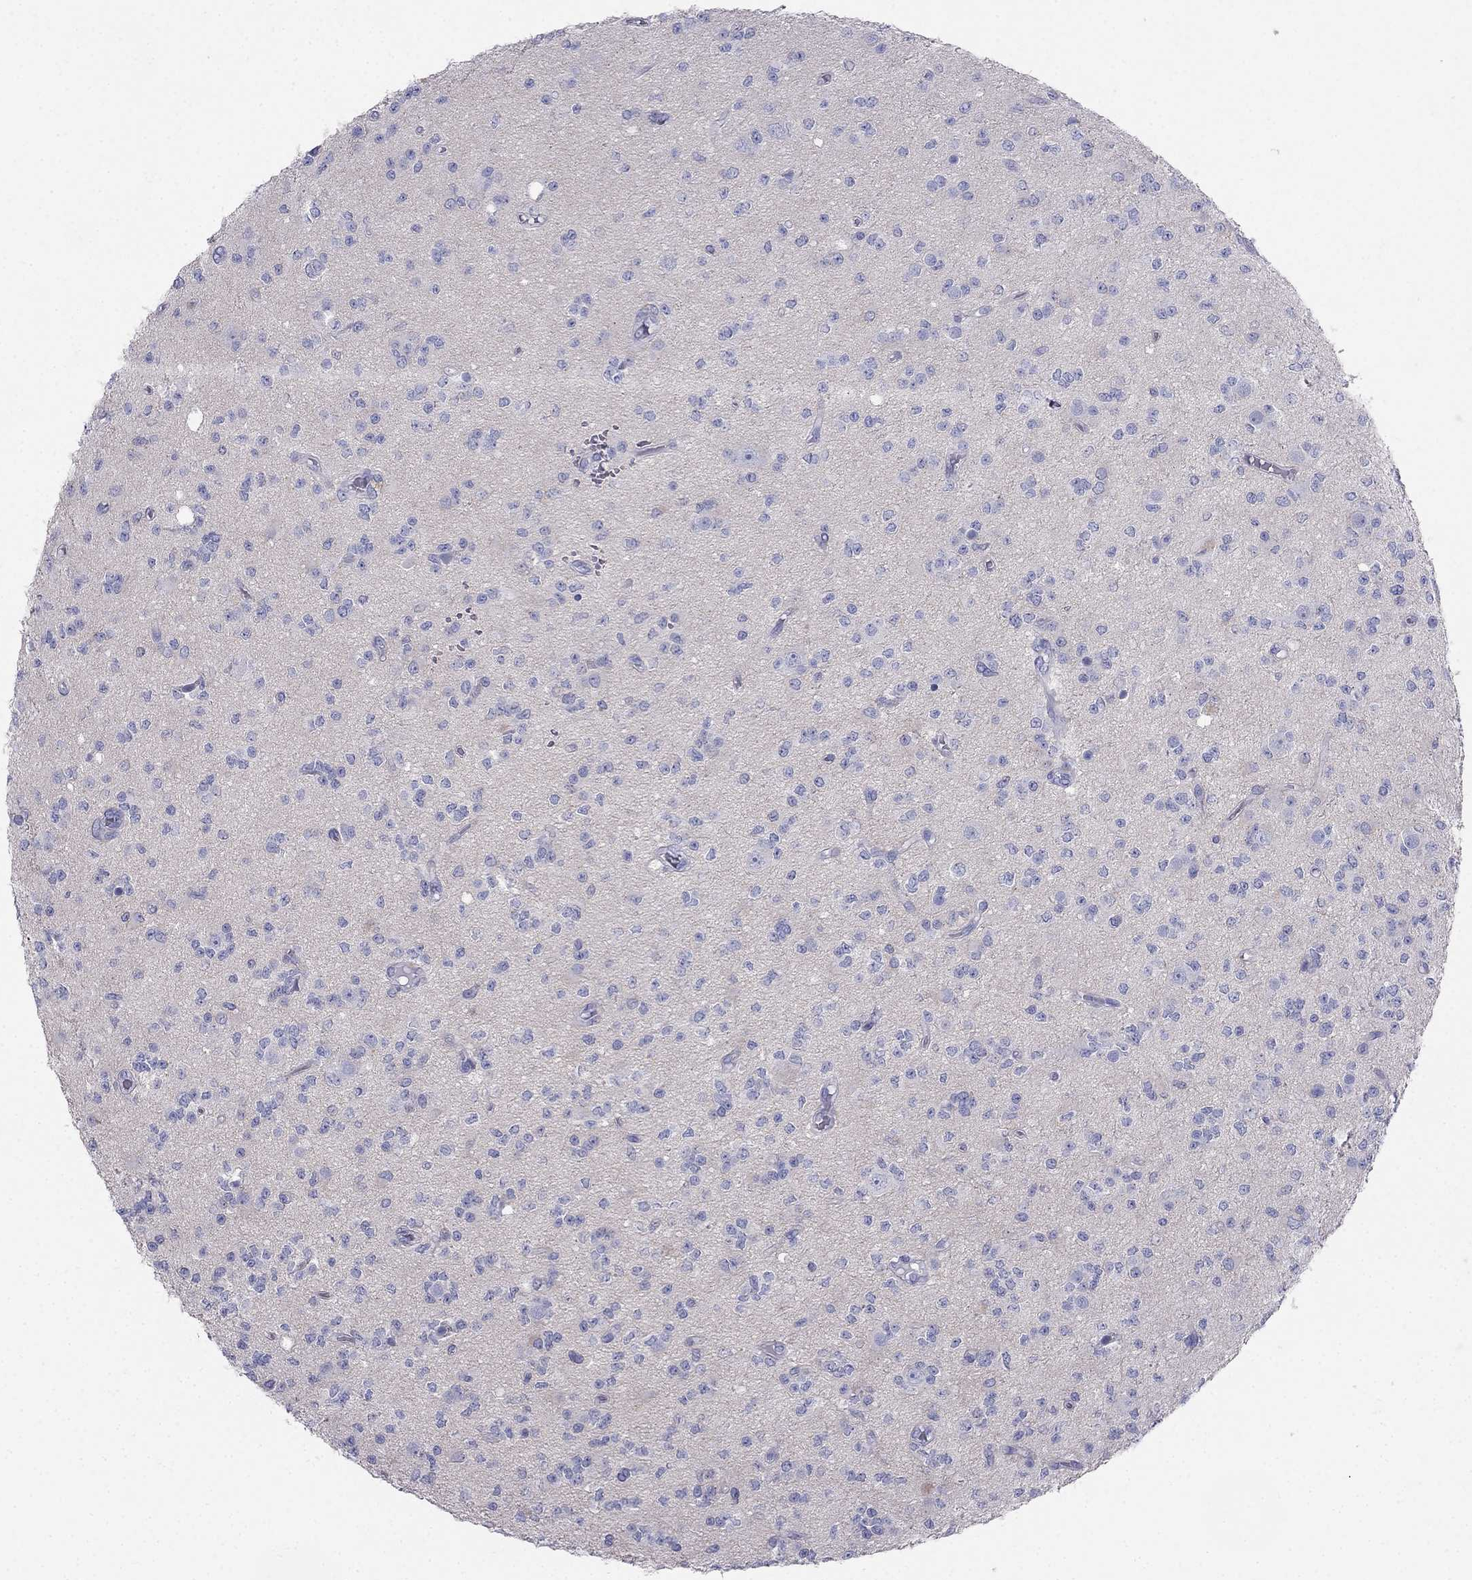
{"staining": {"intensity": "negative", "quantity": "none", "location": "none"}, "tissue": "glioma", "cell_type": "Tumor cells", "image_type": "cancer", "snomed": [{"axis": "morphology", "description": "Glioma, malignant, Low grade"}, {"axis": "topography", "description": "Brain"}], "caption": "IHC image of low-grade glioma (malignant) stained for a protein (brown), which reveals no staining in tumor cells.", "gene": "RFLNA", "patient": {"sex": "female", "age": 45}}